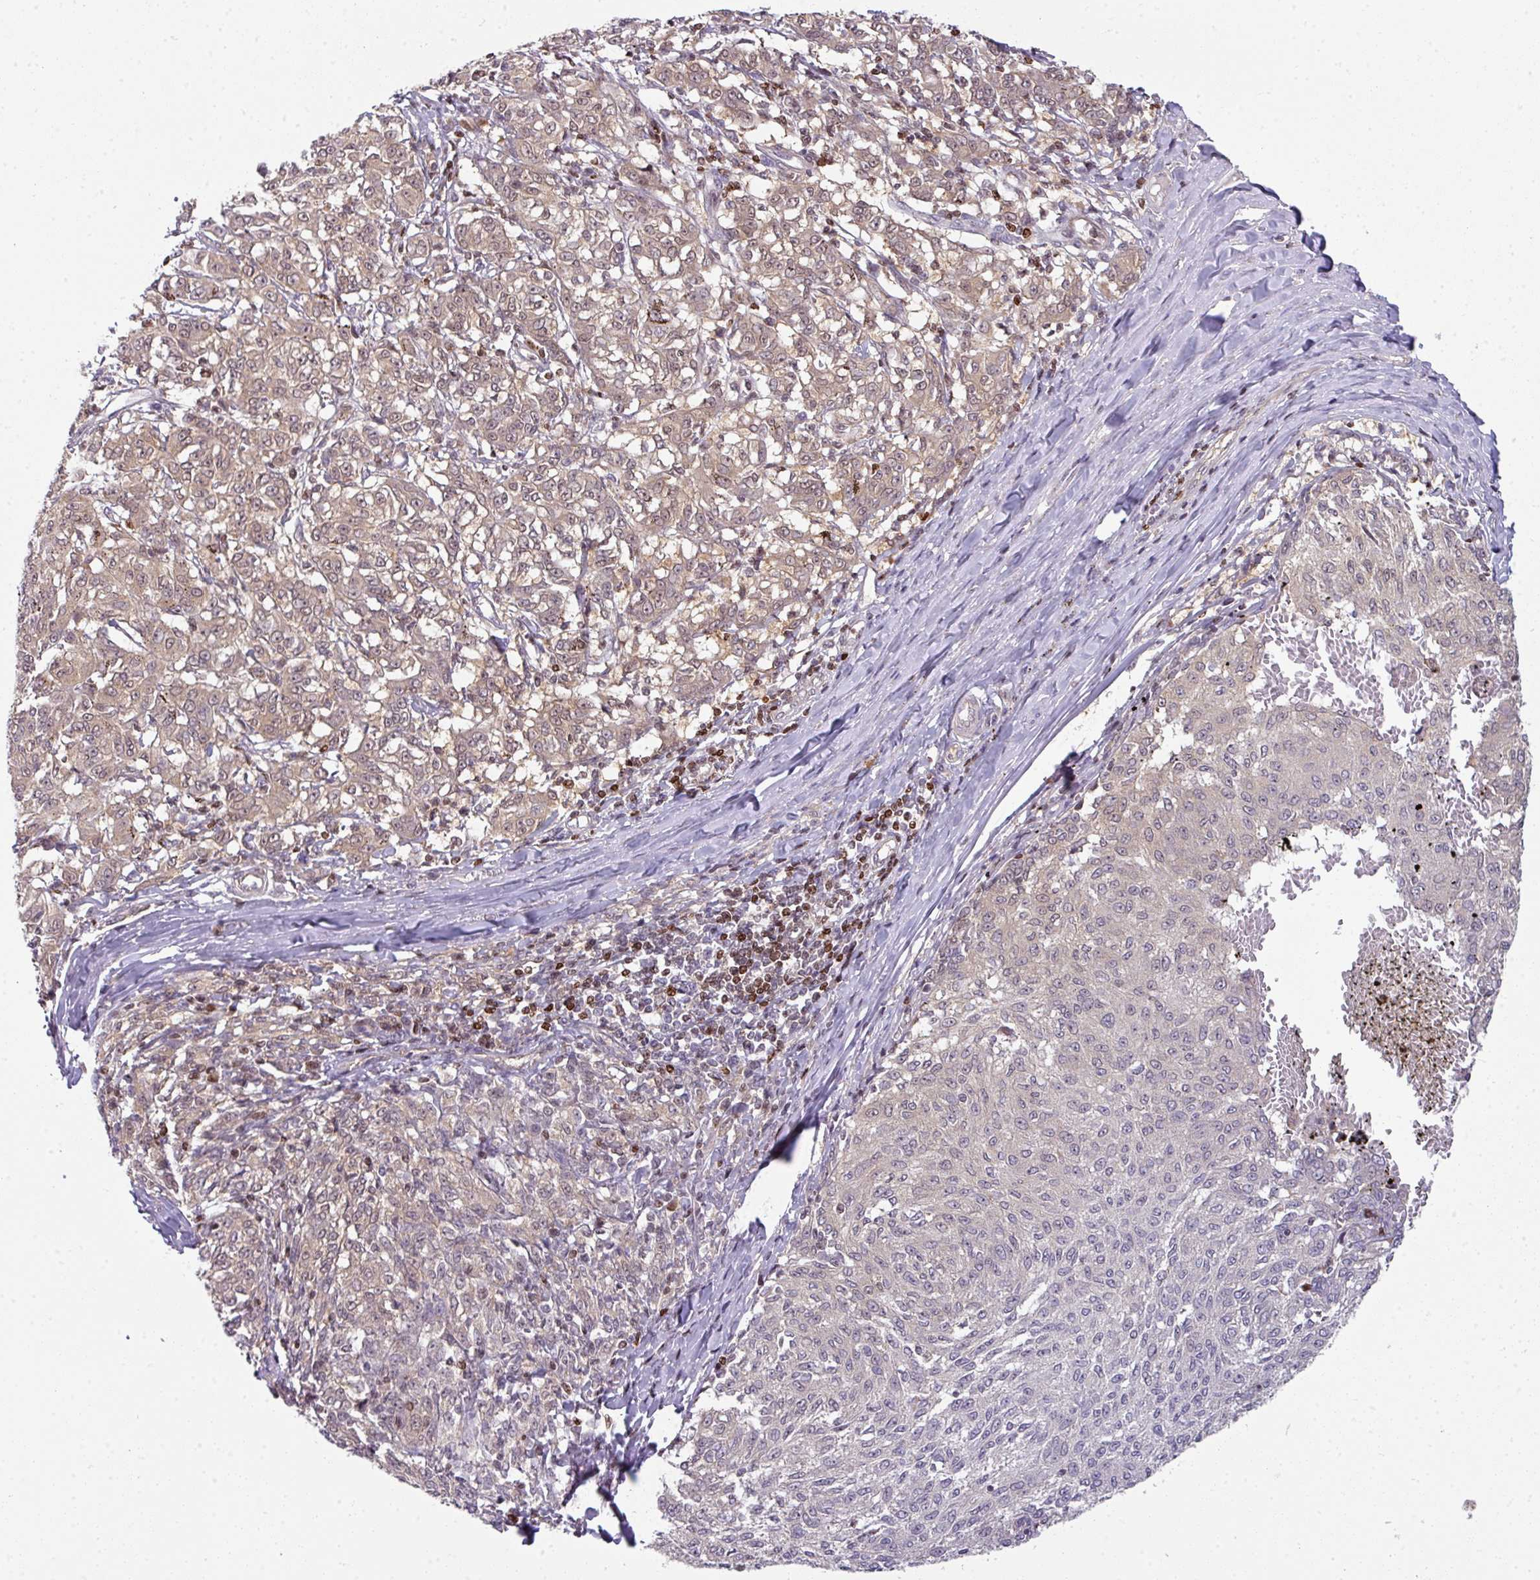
{"staining": {"intensity": "weak", "quantity": "25%-75%", "location": "cytoplasmic/membranous"}, "tissue": "melanoma", "cell_type": "Tumor cells", "image_type": "cancer", "snomed": [{"axis": "morphology", "description": "Malignant melanoma, NOS"}, {"axis": "topography", "description": "Skin"}], "caption": "Tumor cells reveal low levels of weak cytoplasmic/membranous staining in about 25%-75% of cells in human melanoma.", "gene": "STAT5A", "patient": {"sex": "female", "age": 72}}